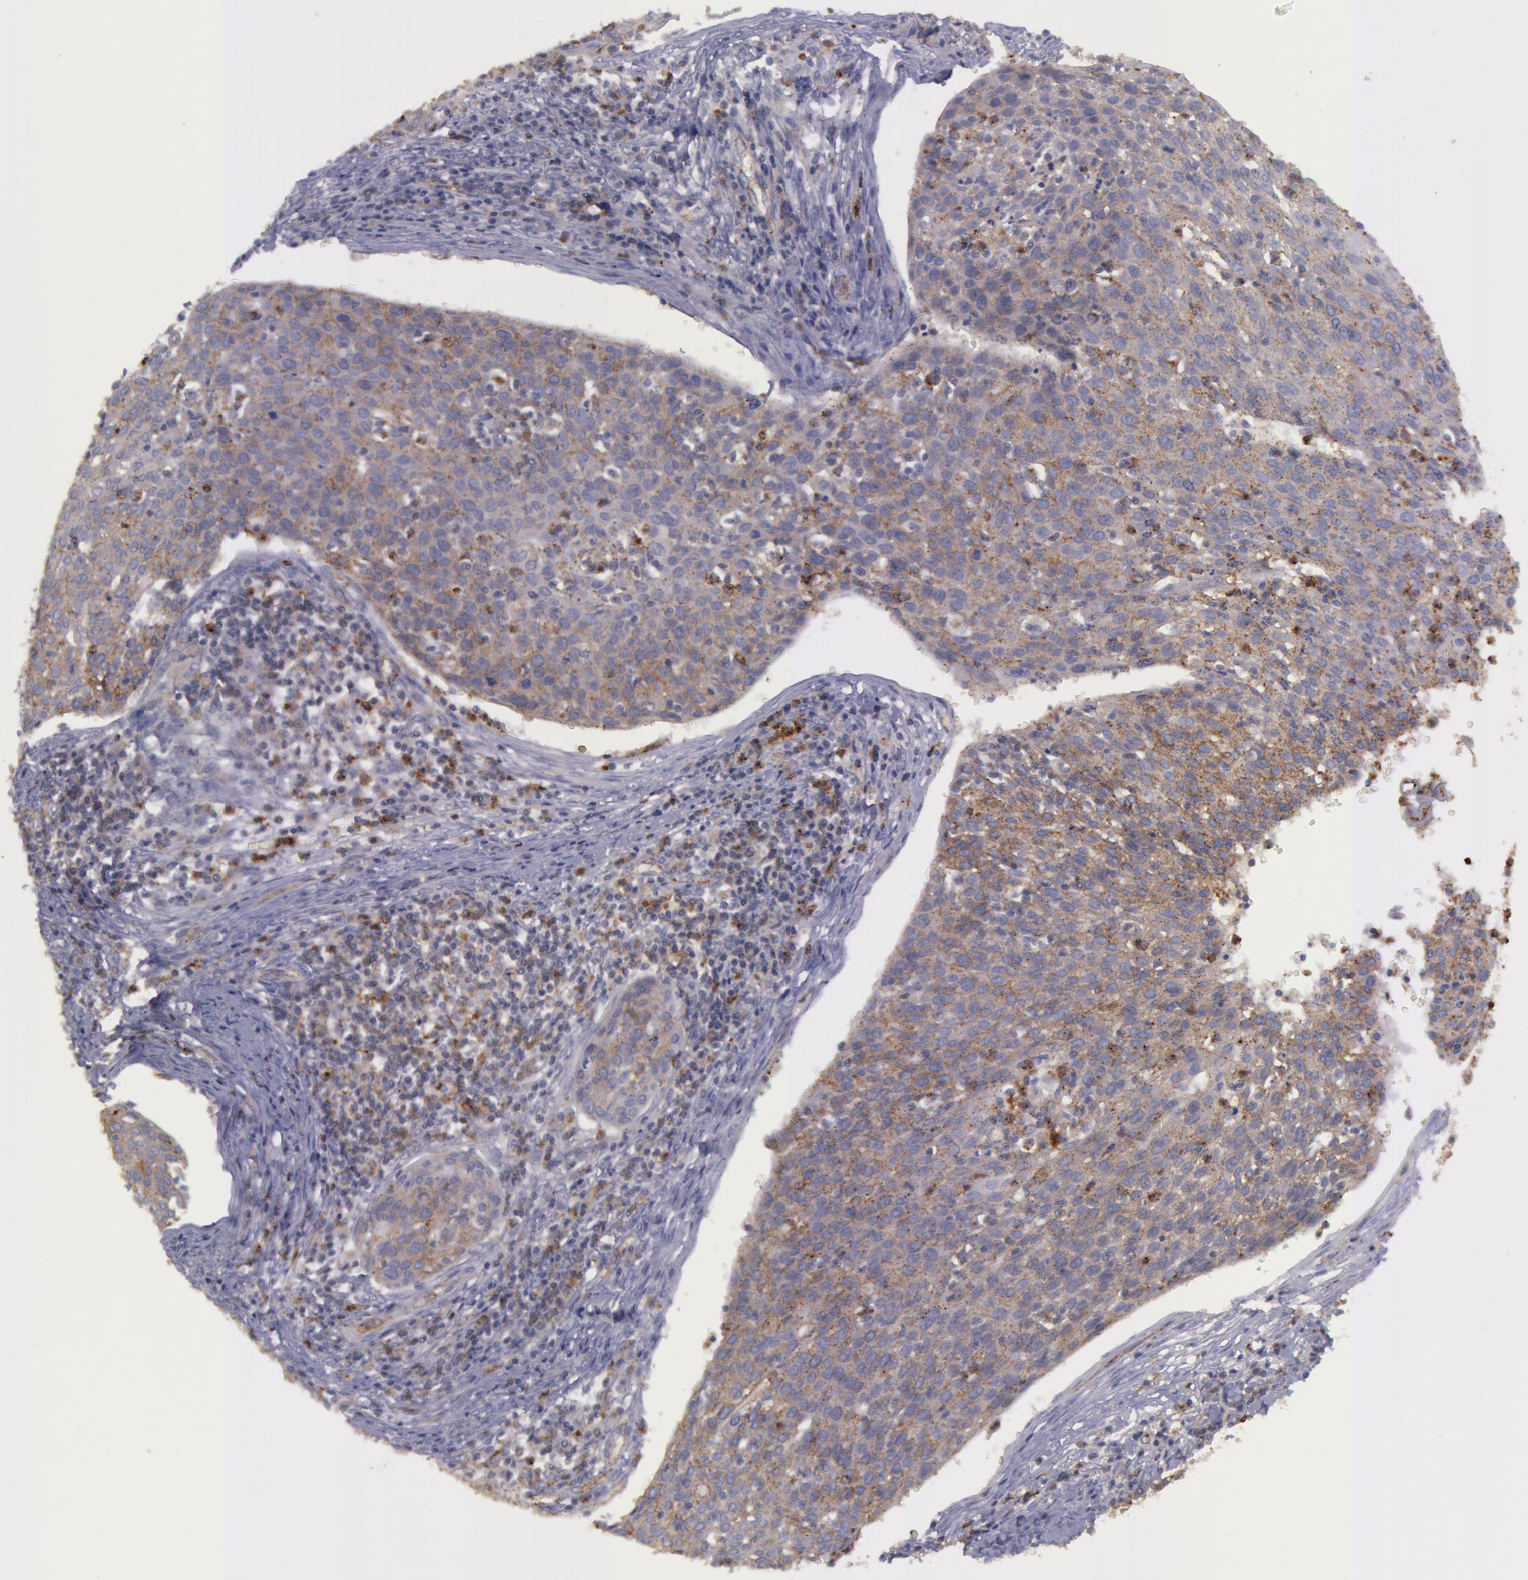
{"staining": {"intensity": "weak", "quantity": "25%-75%", "location": "cytoplasmic/membranous"}, "tissue": "cervical cancer", "cell_type": "Tumor cells", "image_type": "cancer", "snomed": [{"axis": "morphology", "description": "Squamous cell carcinoma, NOS"}, {"axis": "topography", "description": "Cervix"}], "caption": "Approximately 25%-75% of tumor cells in squamous cell carcinoma (cervical) reveal weak cytoplasmic/membranous protein positivity as visualized by brown immunohistochemical staining.", "gene": "FLOT2", "patient": {"sex": "female", "age": 38}}